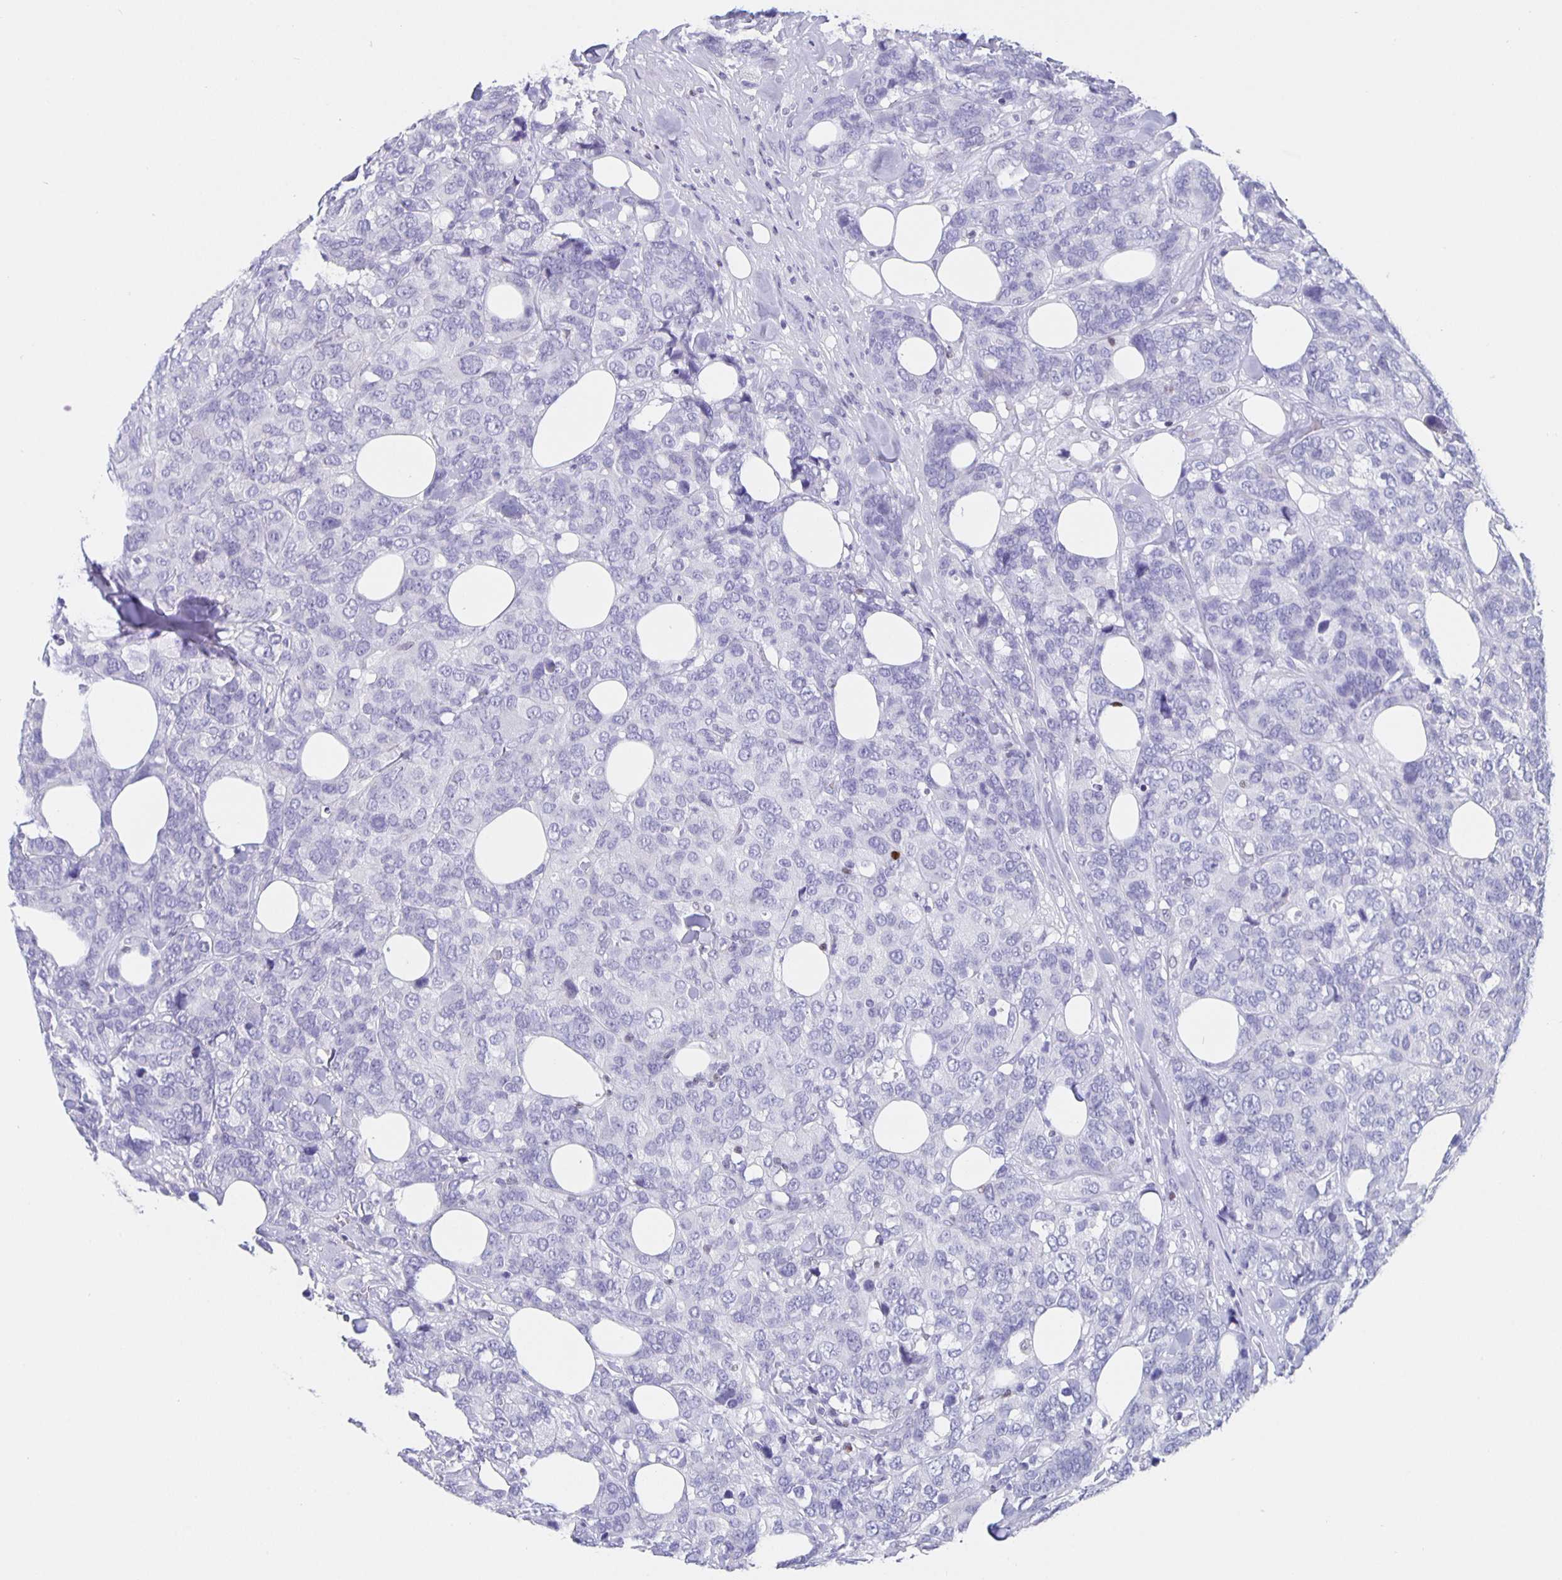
{"staining": {"intensity": "negative", "quantity": "none", "location": "none"}, "tissue": "breast cancer", "cell_type": "Tumor cells", "image_type": "cancer", "snomed": [{"axis": "morphology", "description": "Lobular carcinoma"}, {"axis": "topography", "description": "Breast"}], "caption": "This micrograph is of lobular carcinoma (breast) stained with IHC to label a protein in brown with the nuclei are counter-stained blue. There is no staining in tumor cells.", "gene": "SATB2", "patient": {"sex": "female", "age": 59}}